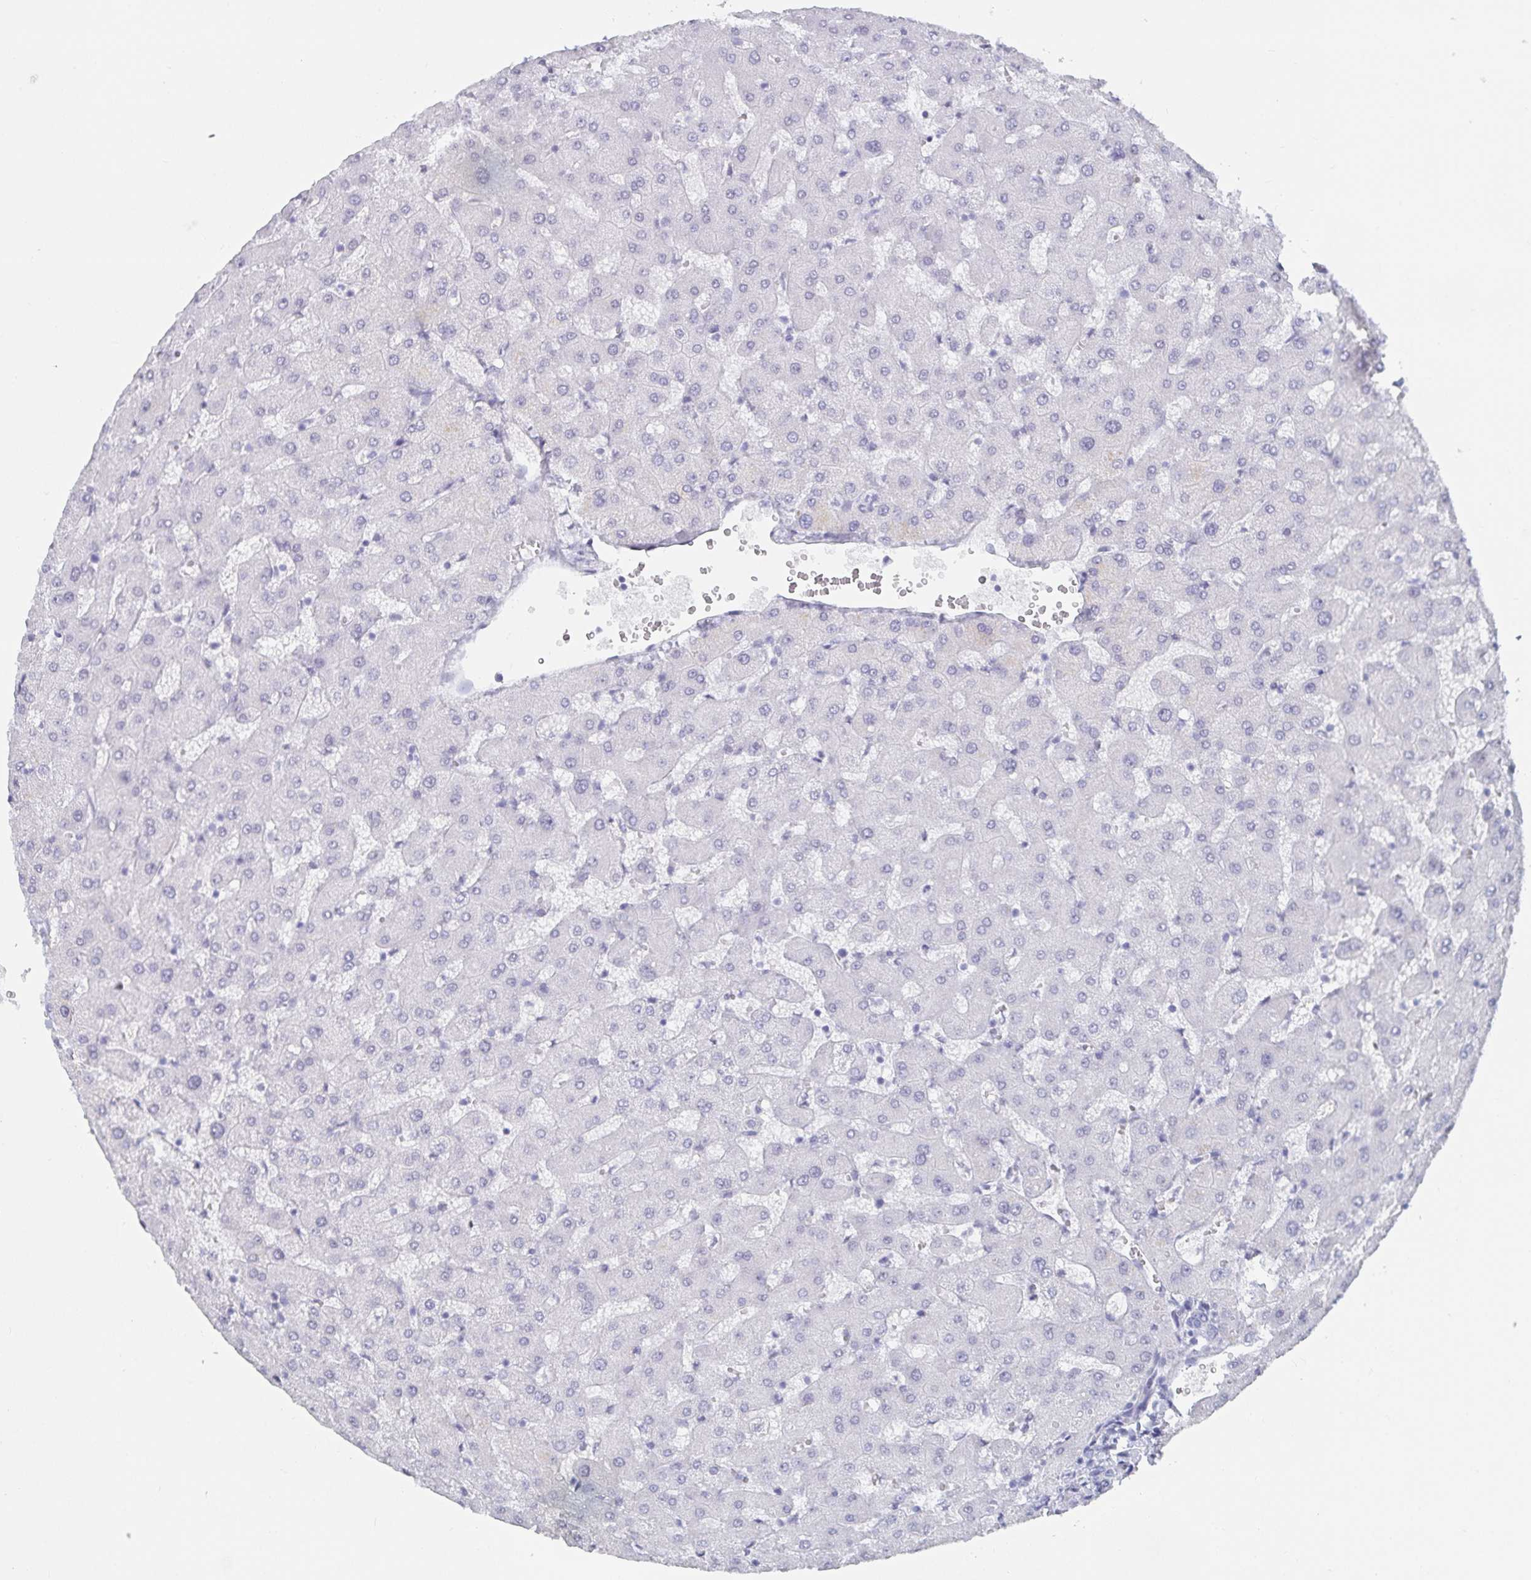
{"staining": {"intensity": "negative", "quantity": "none", "location": "none"}, "tissue": "liver", "cell_type": "Cholangiocytes", "image_type": "normal", "snomed": [{"axis": "morphology", "description": "Normal tissue, NOS"}, {"axis": "topography", "description": "Liver"}], "caption": "There is no significant expression in cholangiocytes of liver. Brightfield microscopy of IHC stained with DAB (3,3'-diaminobenzidine) (brown) and hematoxylin (blue), captured at high magnification.", "gene": "DDX39B", "patient": {"sex": "female", "age": 63}}